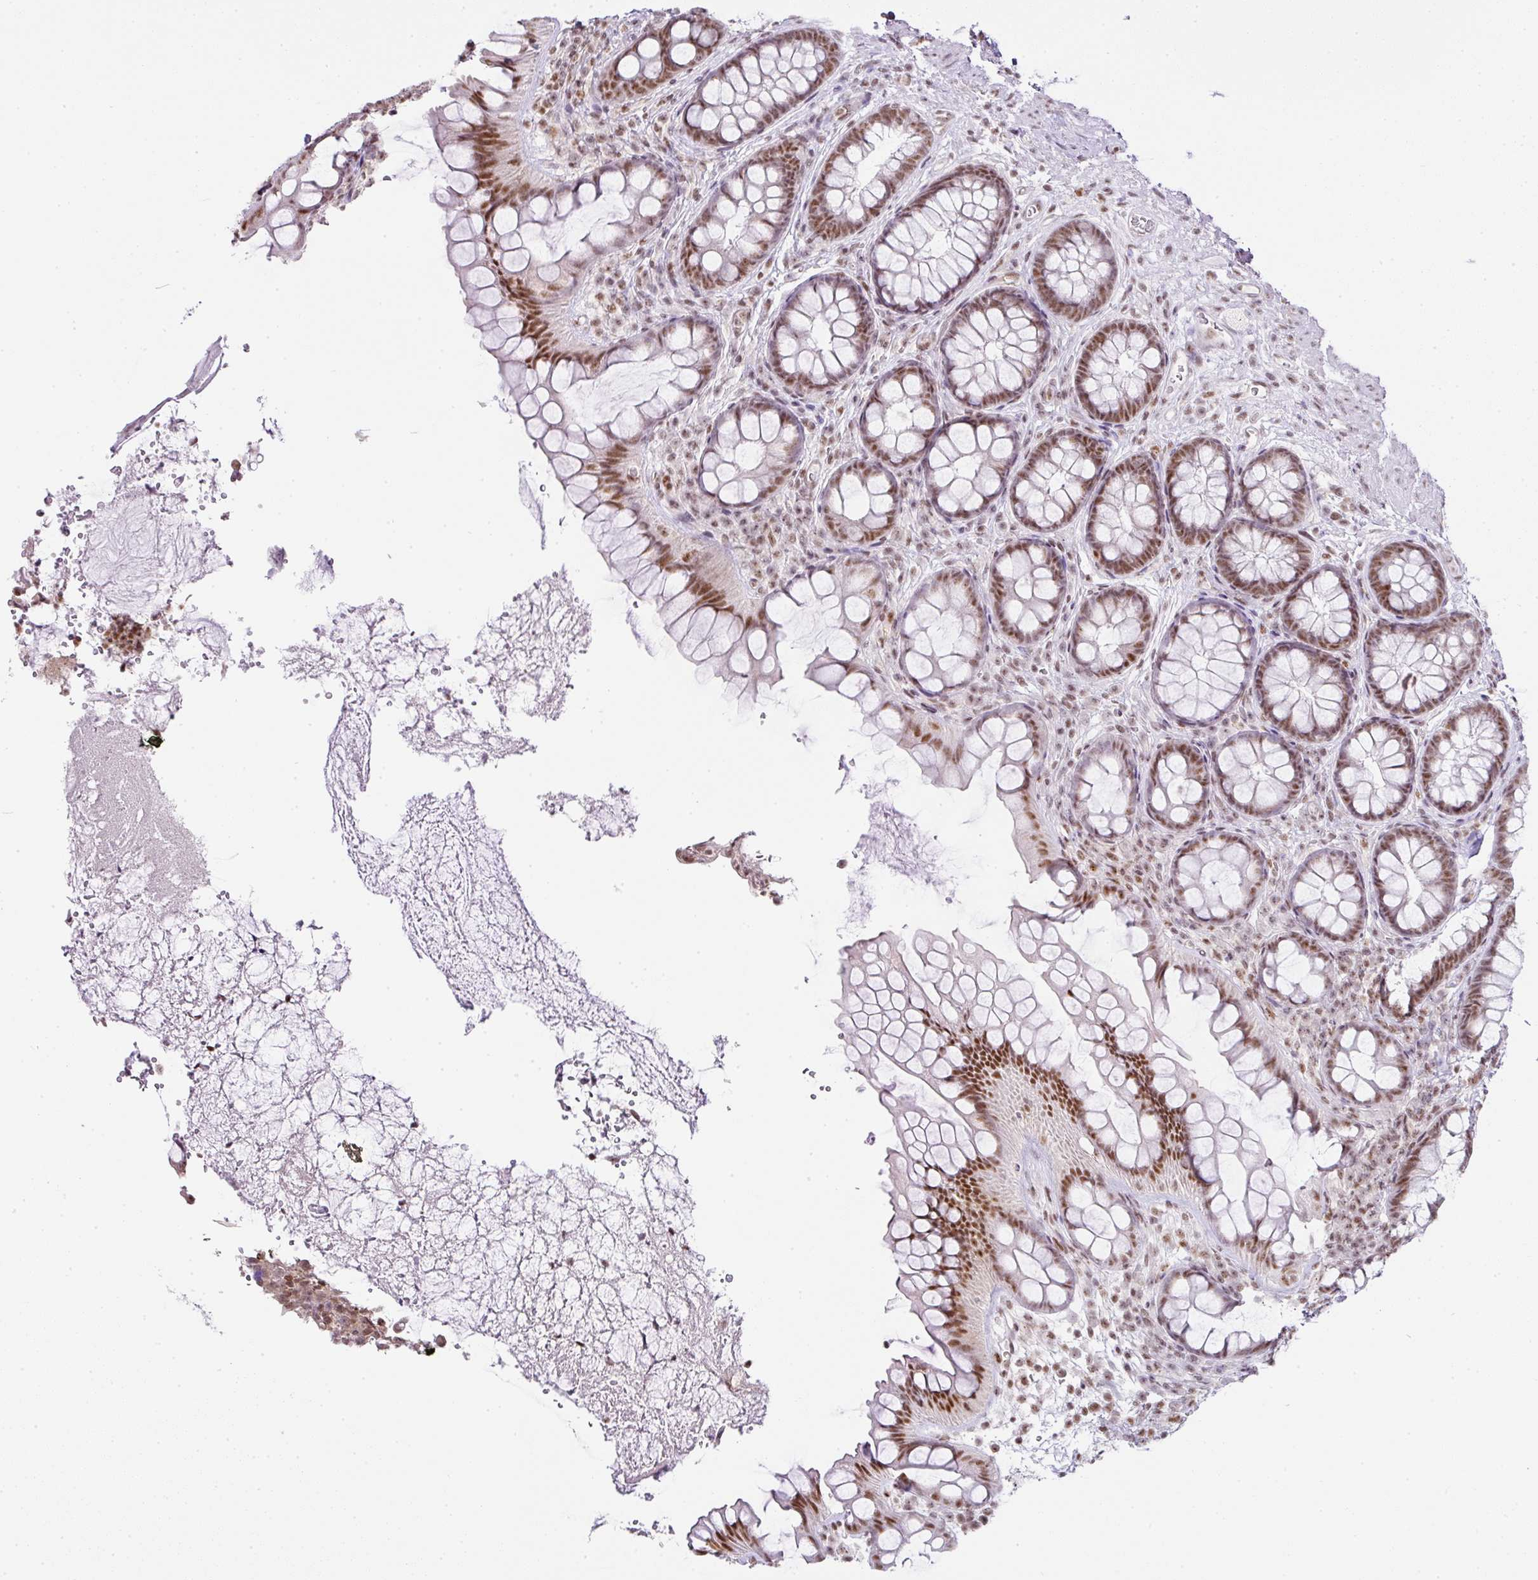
{"staining": {"intensity": "moderate", "quantity": ">75%", "location": "nuclear"}, "tissue": "rectum", "cell_type": "Glandular cells", "image_type": "normal", "snomed": [{"axis": "morphology", "description": "Normal tissue, NOS"}, {"axis": "topography", "description": "Rectum"}, {"axis": "topography", "description": "Peripheral nerve tissue"}], "caption": "Glandular cells display medium levels of moderate nuclear positivity in approximately >75% of cells in unremarkable rectum. The staining was performed using DAB, with brown indicating positive protein expression. Nuclei are stained blue with hematoxylin.", "gene": "FAM32A", "patient": {"sex": "female", "age": 69}}